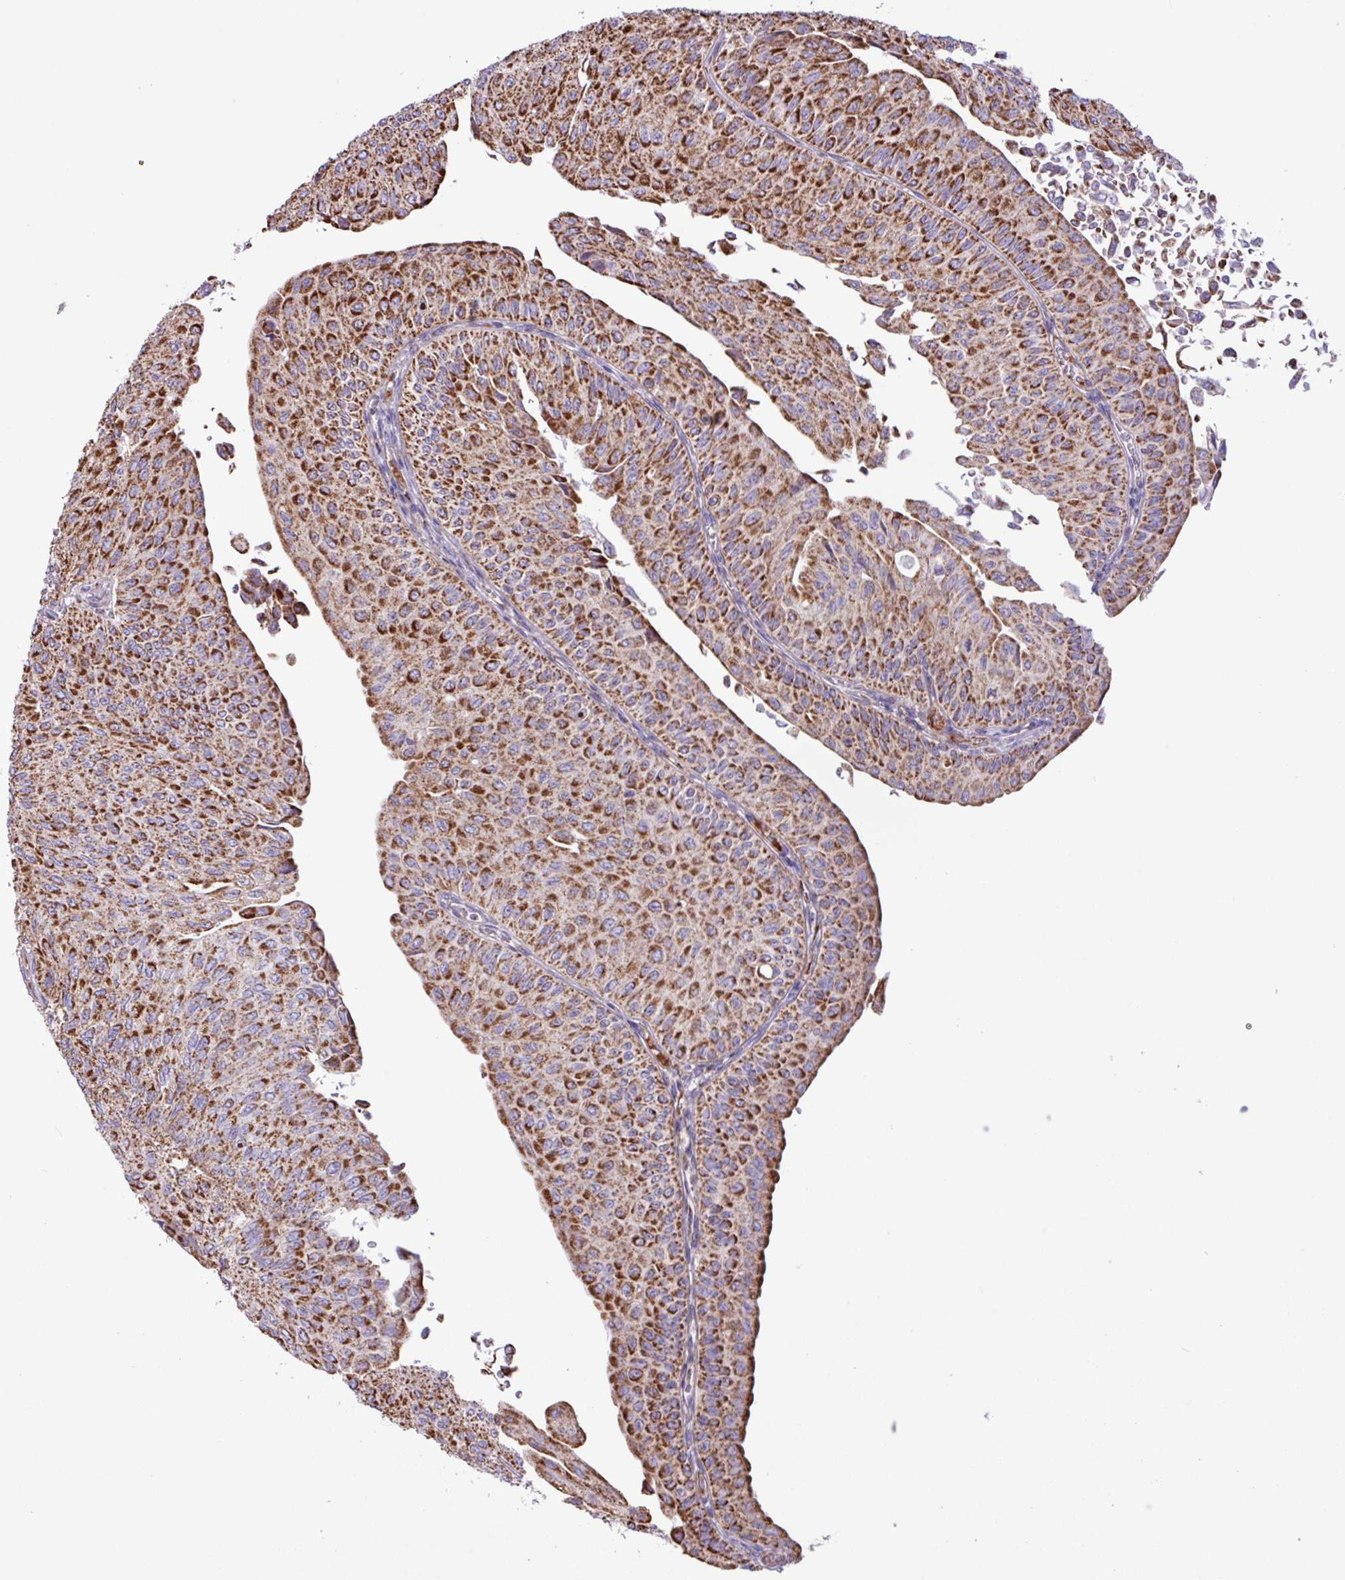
{"staining": {"intensity": "strong", "quantity": ">75%", "location": "cytoplasmic/membranous"}, "tissue": "urothelial cancer", "cell_type": "Tumor cells", "image_type": "cancer", "snomed": [{"axis": "morphology", "description": "Urothelial carcinoma, NOS"}, {"axis": "topography", "description": "Urinary bladder"}], "caption": "The immunohistochemical stain highlights strong cytoplasmic/membranous positivity in tumor cells of transitional cell carcinoma tissue.", "gene": "RTL3", "patient": {"sex": "male", "age": 59}}